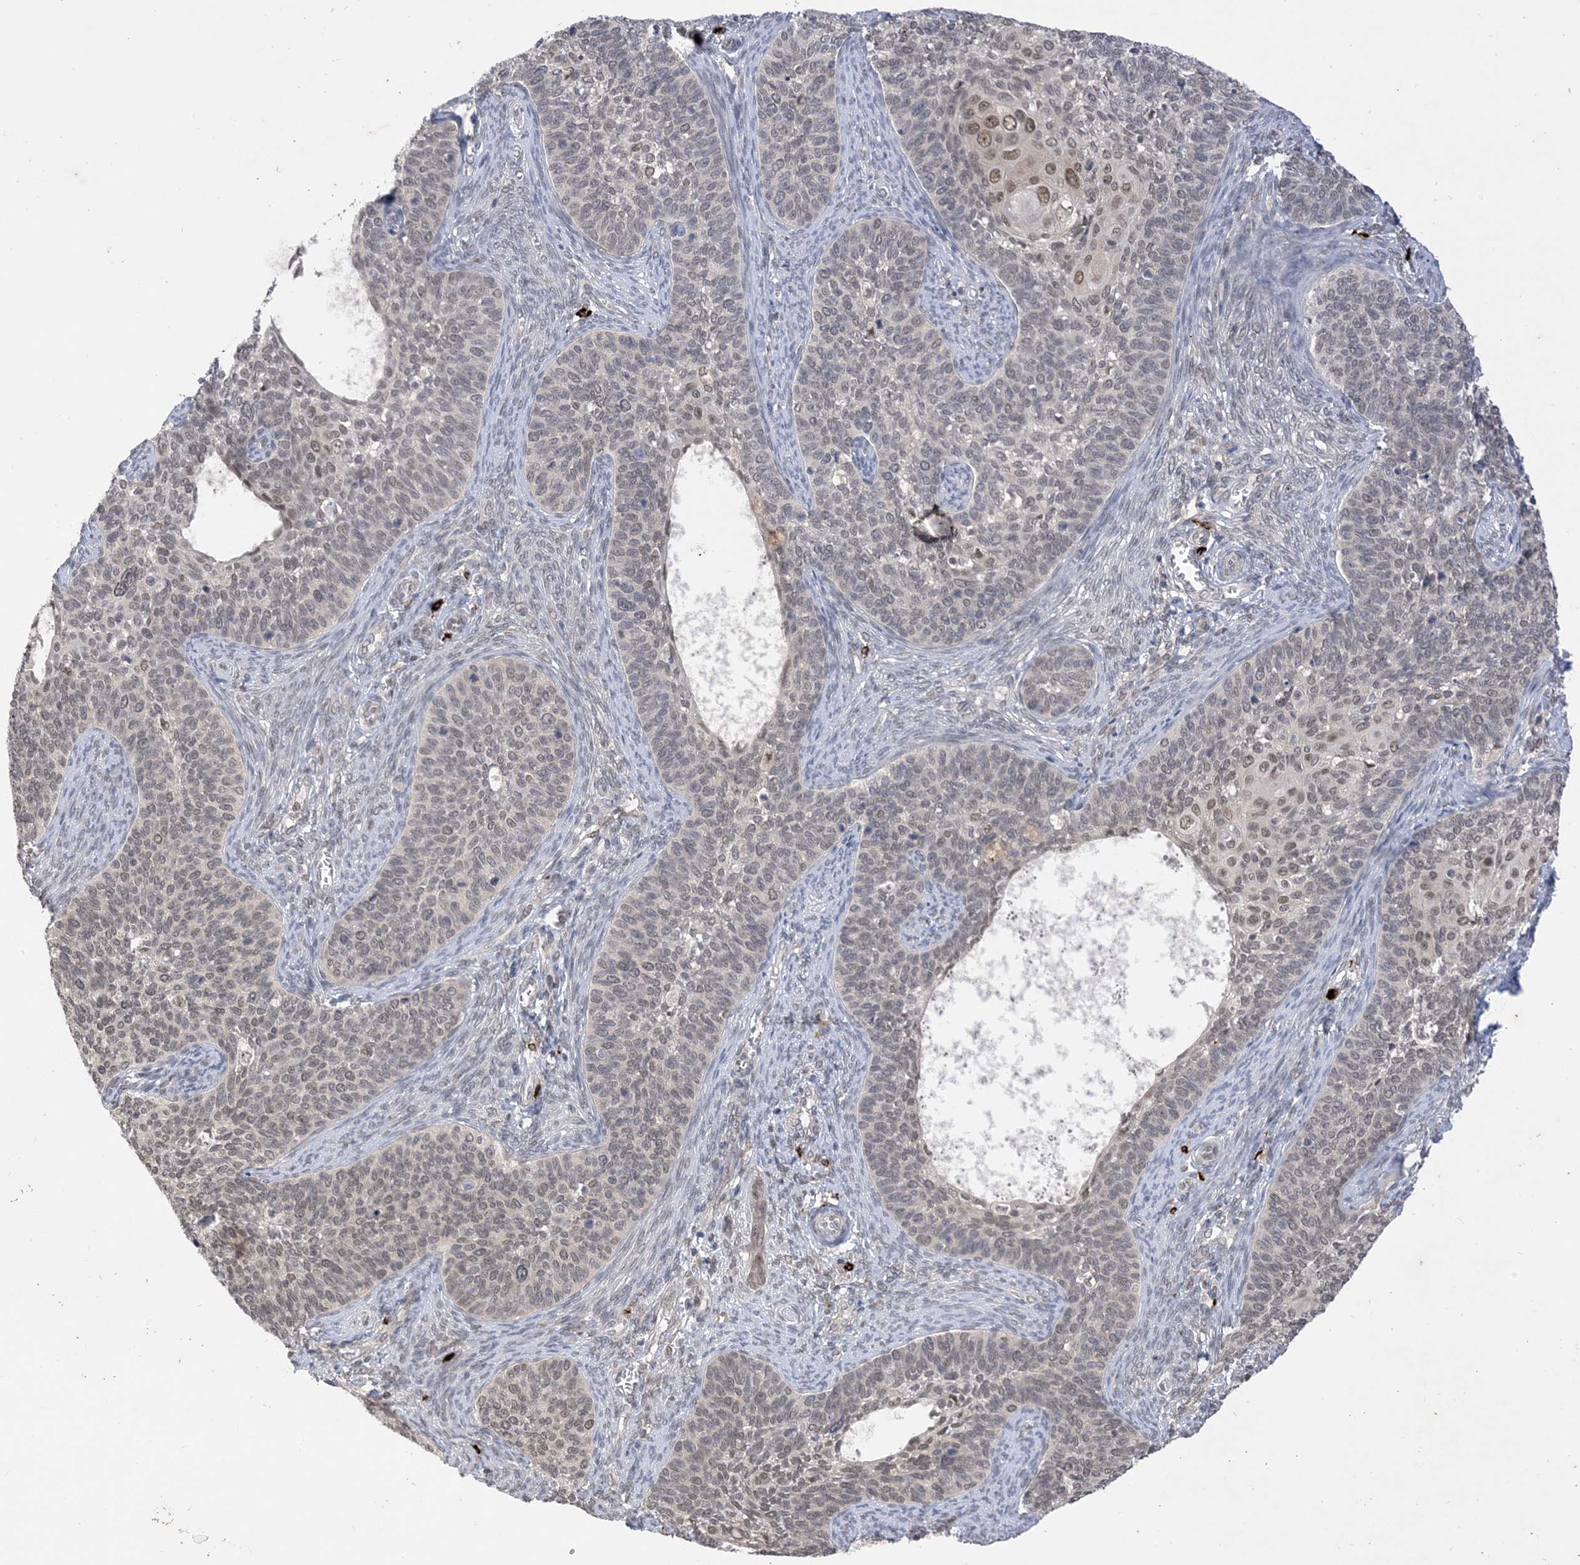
{"staining": {"intensity": "weak", "quantity": "25%-75%", "location": "nuclear"}, "tissue": "cervical cancer", "cell_type": "Tumor cells", "image_type": "cancer", "snomed": [{"axis": "morphology", "description": "Squamous cell carcinoma, NOS"}, {"axis": "topography", "description": "Cervix"}], "caption": "The image demonstrates staining of cervical cancer, revealing weak nuclear protein expression (brown color) within tumor cells.", "gene": "RANBP9", "patient": {"sex": "female", "age": 33}}